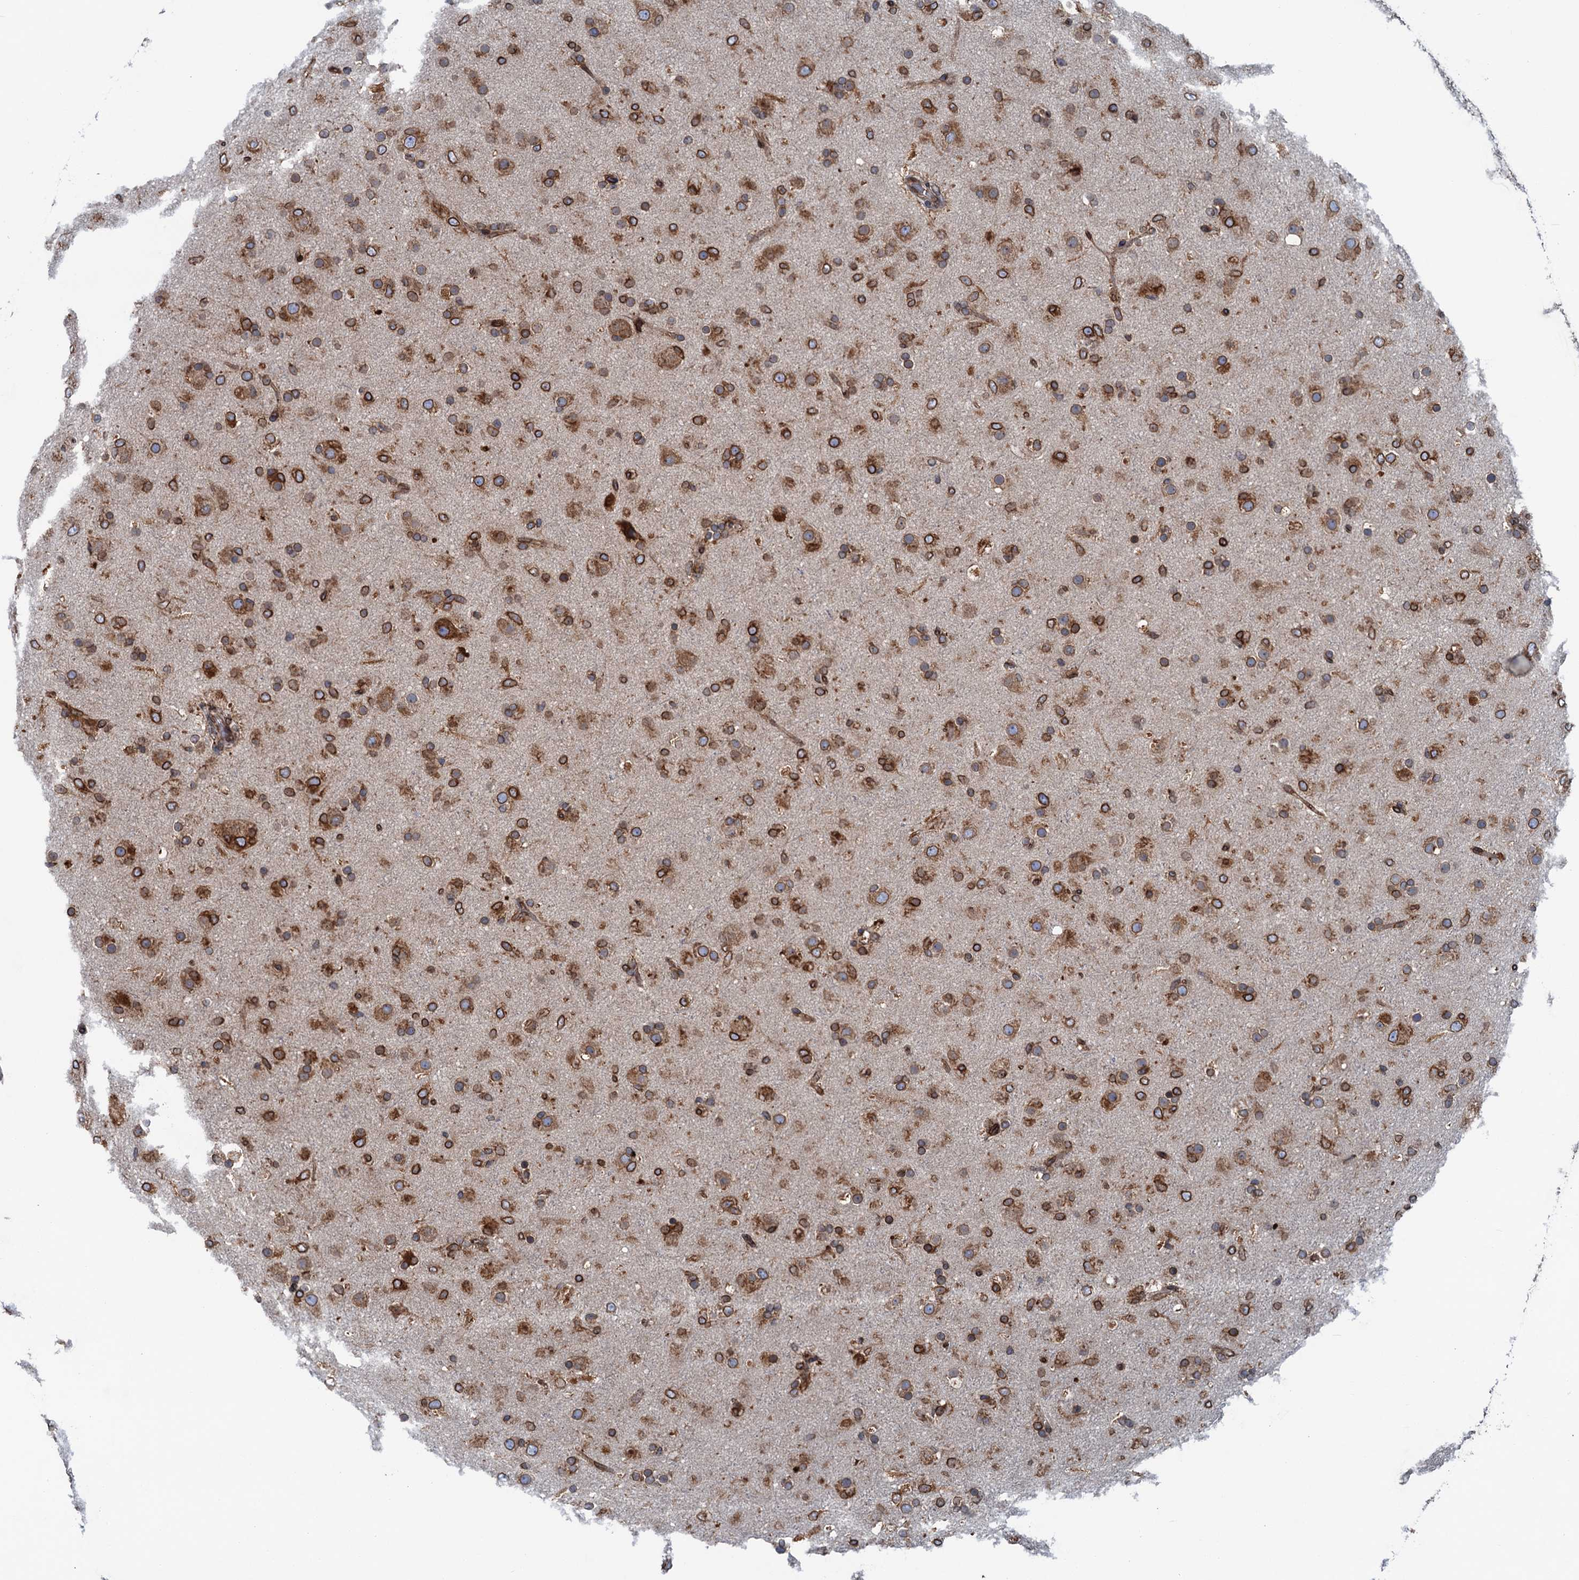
{"staining": {"intensity": "strong", "quantity": ">75%", "location": "cytoplasmic/membranous"}, "tissue": "glioma", "cell_type": "Tumor cells", "image_type": "cancer", "snomed": [{"axis": "morphology", "description": "Glioma, malignant, Low grade"}, {"axis": "topography", "description": "Brain"}], "caption": "Human glioma stained with a brown dye exhibits strong cytoplasmic/membranous positive expression in approximately >75% of tumor cells.", "gene": "TMEM205", "patient": {"sex": "male", "age": 65}}